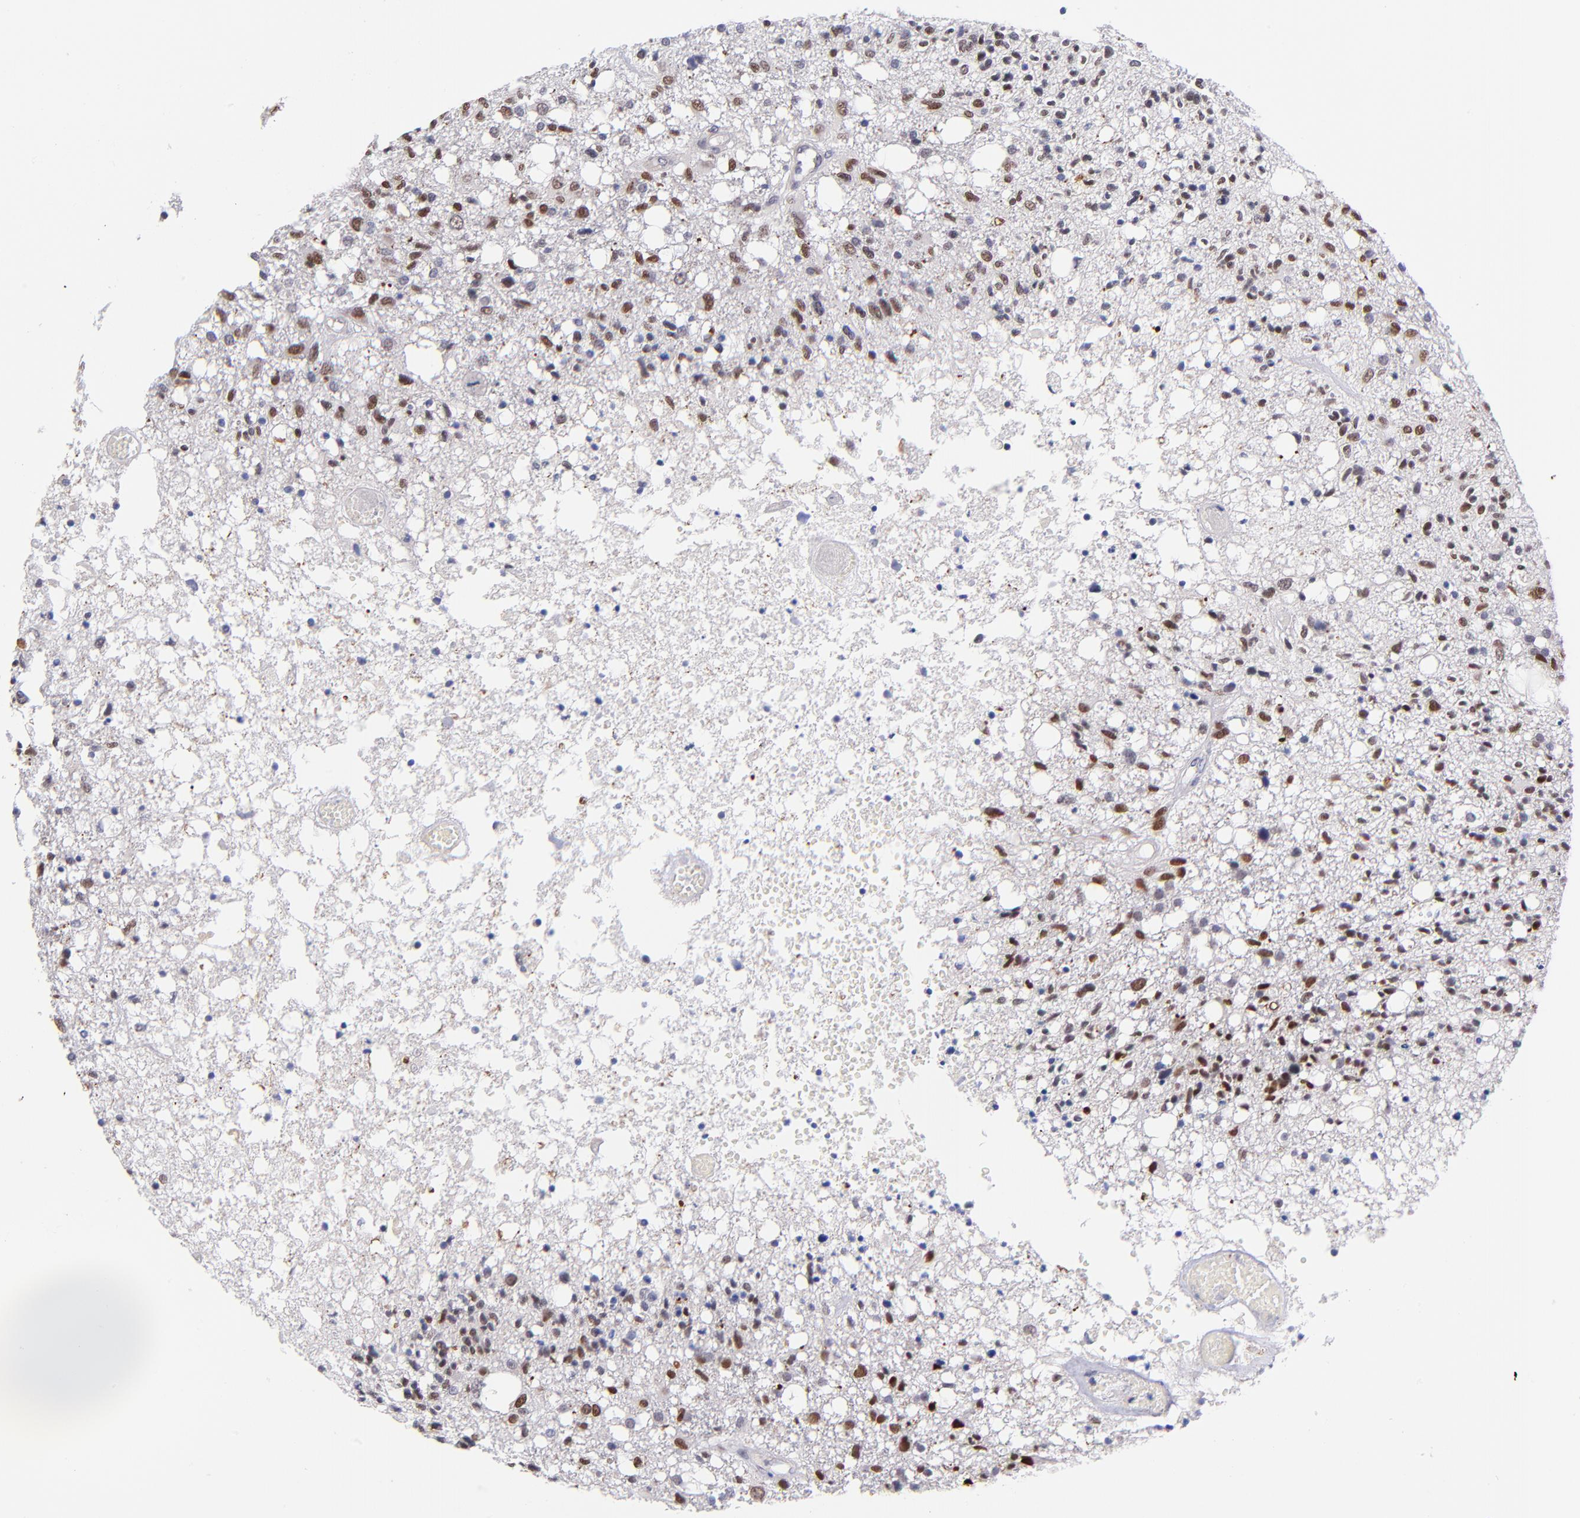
{"staining": {"intensity": "moderate", "quantity": "25%-75%", "location": "nuclear"}, "tissue": "glioma", "cell_type": "Tumor cells", "image_type": "cancer", "snomed": [{"axis": "morphology", "description": "Glioma, malignant, High grade"}, {"axis": "topography", "description": "Cerebral cortex"}], "caption": "IHC of human glioma displays medium levels of moderate nuclear positivity in approximately 25%-75% of tumor cells.", "gene": "SOX6", "patient": {"sex": "male", "age": 76}}